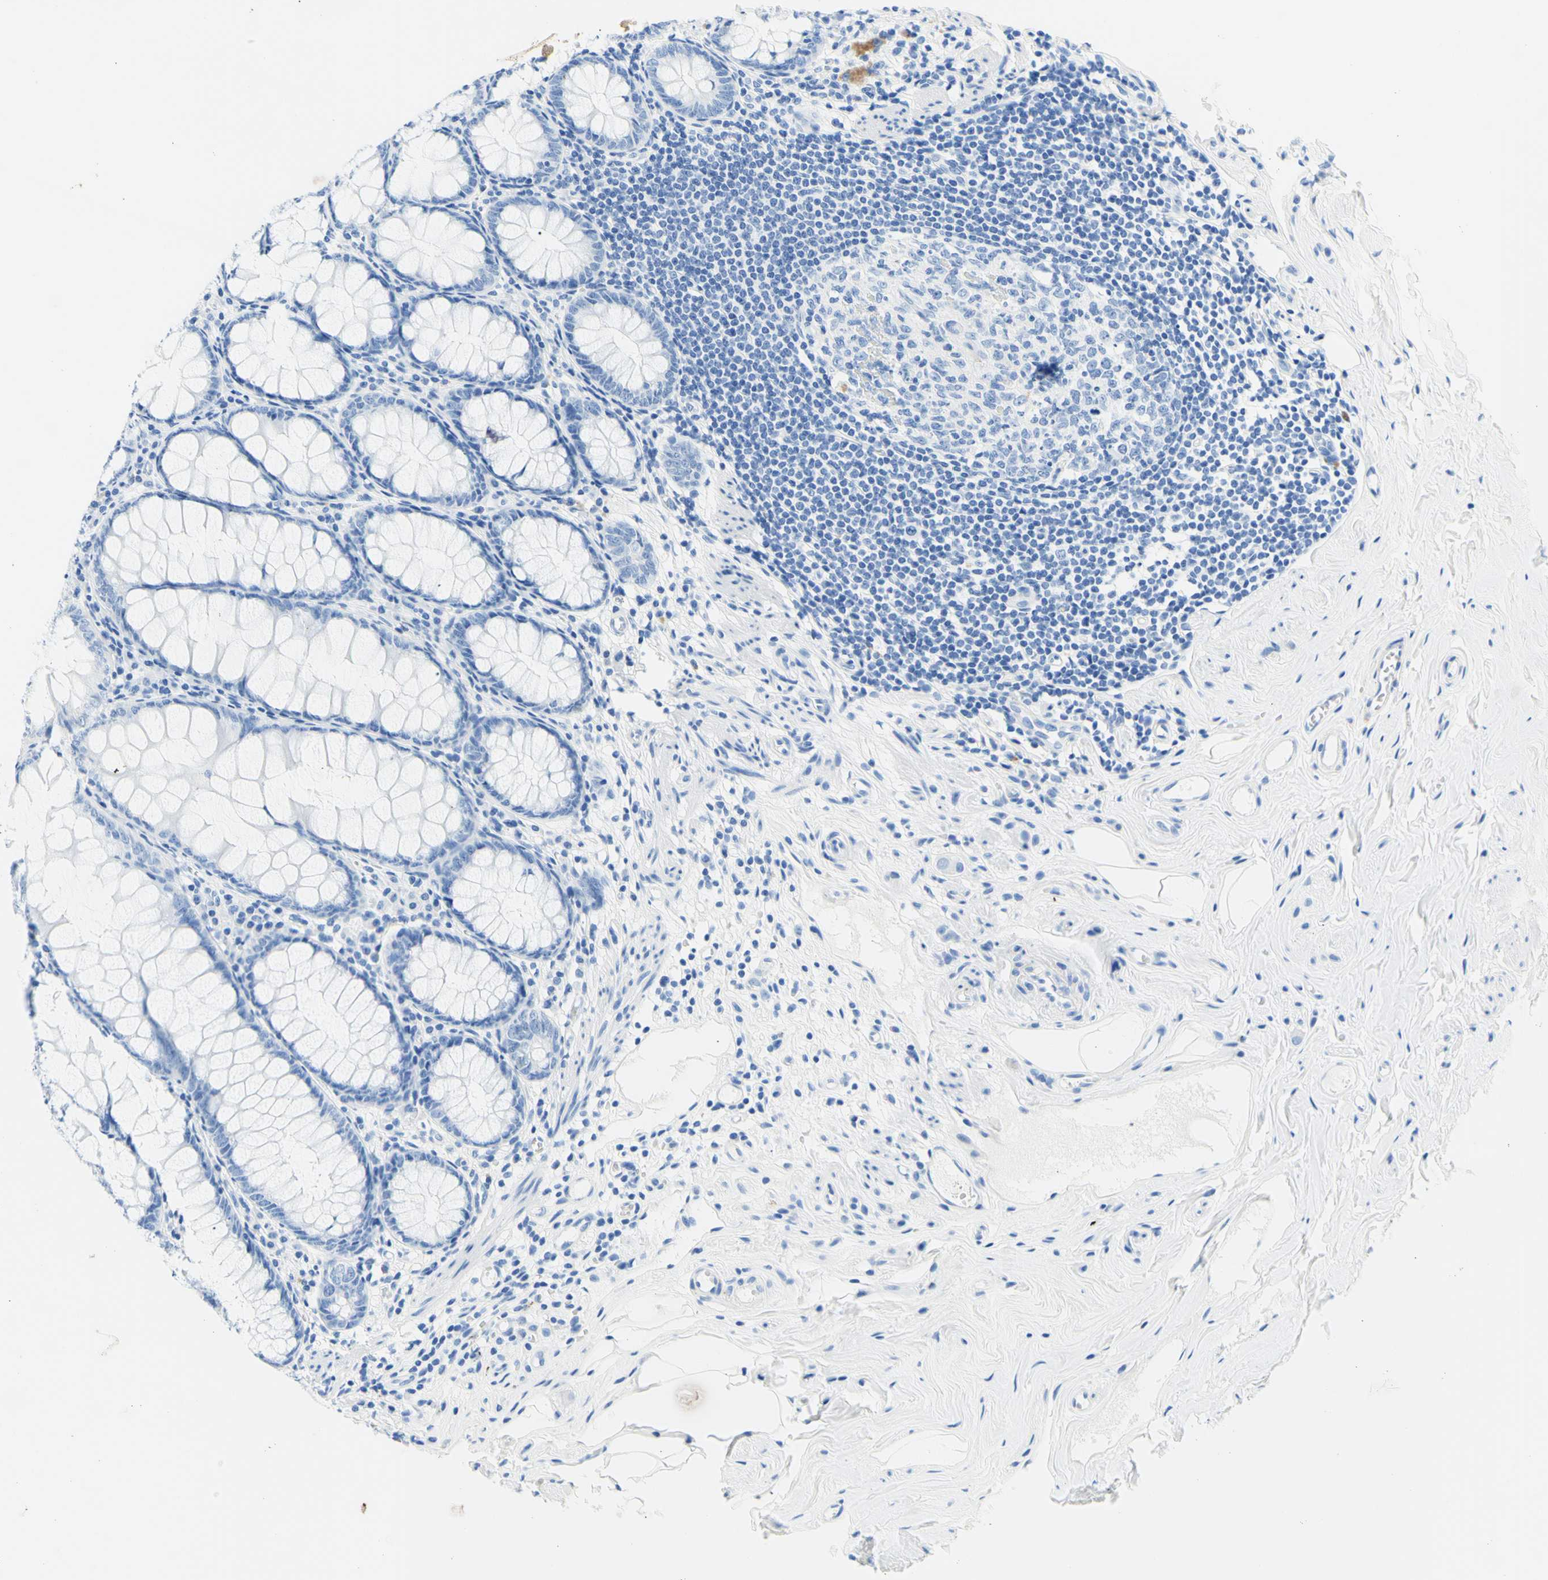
{"staining": {"intensity": "negative", "quantity": "none", "location": "none"}, "tissue": "appendix", "cell_type": "Glandular cells", "image_type": "normal", "snomed": [{"axis": "morphology", "description": "Normal tissue, NOS"}, {"axis": "topography", "description": "Appendix"}], "caption": "Immunohistochemistry (IHC) of benign appendix shows no staining in glandular cells. (DAB immunohistochemistry (IHC), high magnification).", "gene": "MYH2", "patient": {"sex": "female", "age": 77}}